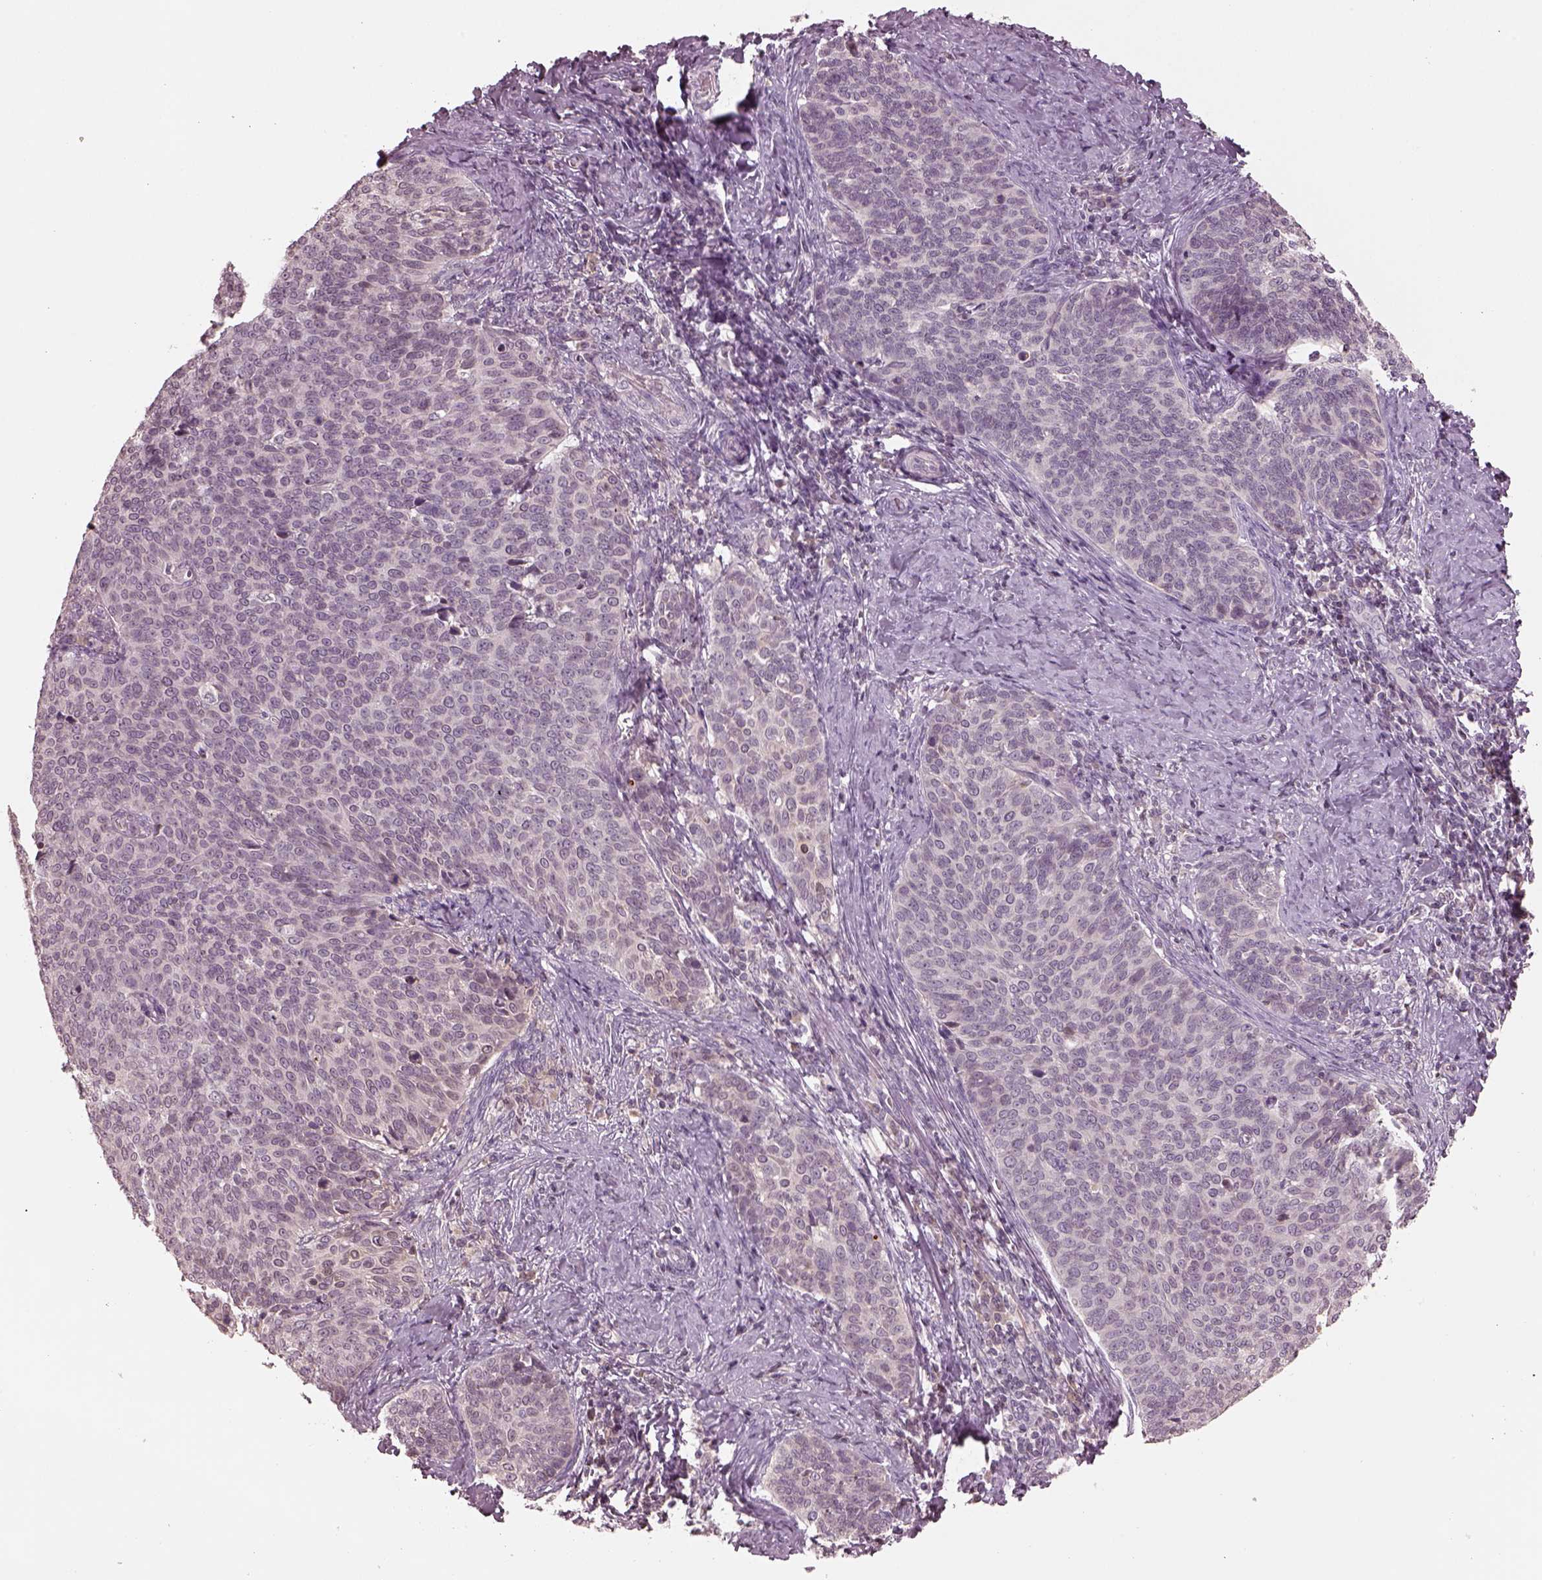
{"staining": {"intensity": "weak", "quantity": "<25%", "location": "cytoplasmic/membranous"}, "tissue": "cervical cancer", "cell_type": "Tumor cells", "image_type": "cancer", "snomed": [{"axis": "morphology", "description": "Normal tissue, NOS"}, {"axis": "morphology", "description": "Squamous cell carcinoma, NOS"}, {"axis": "topography", "description": "Cervix"}], "caption": "DAB (3,3'-diaminobenzidine) immunohistochemical staining of squamous cell carcinoma (cervical) displays no significant positivity in tumor cells.", "gene": "TLX3", "patient": {"sex": "female", "age": 39}}